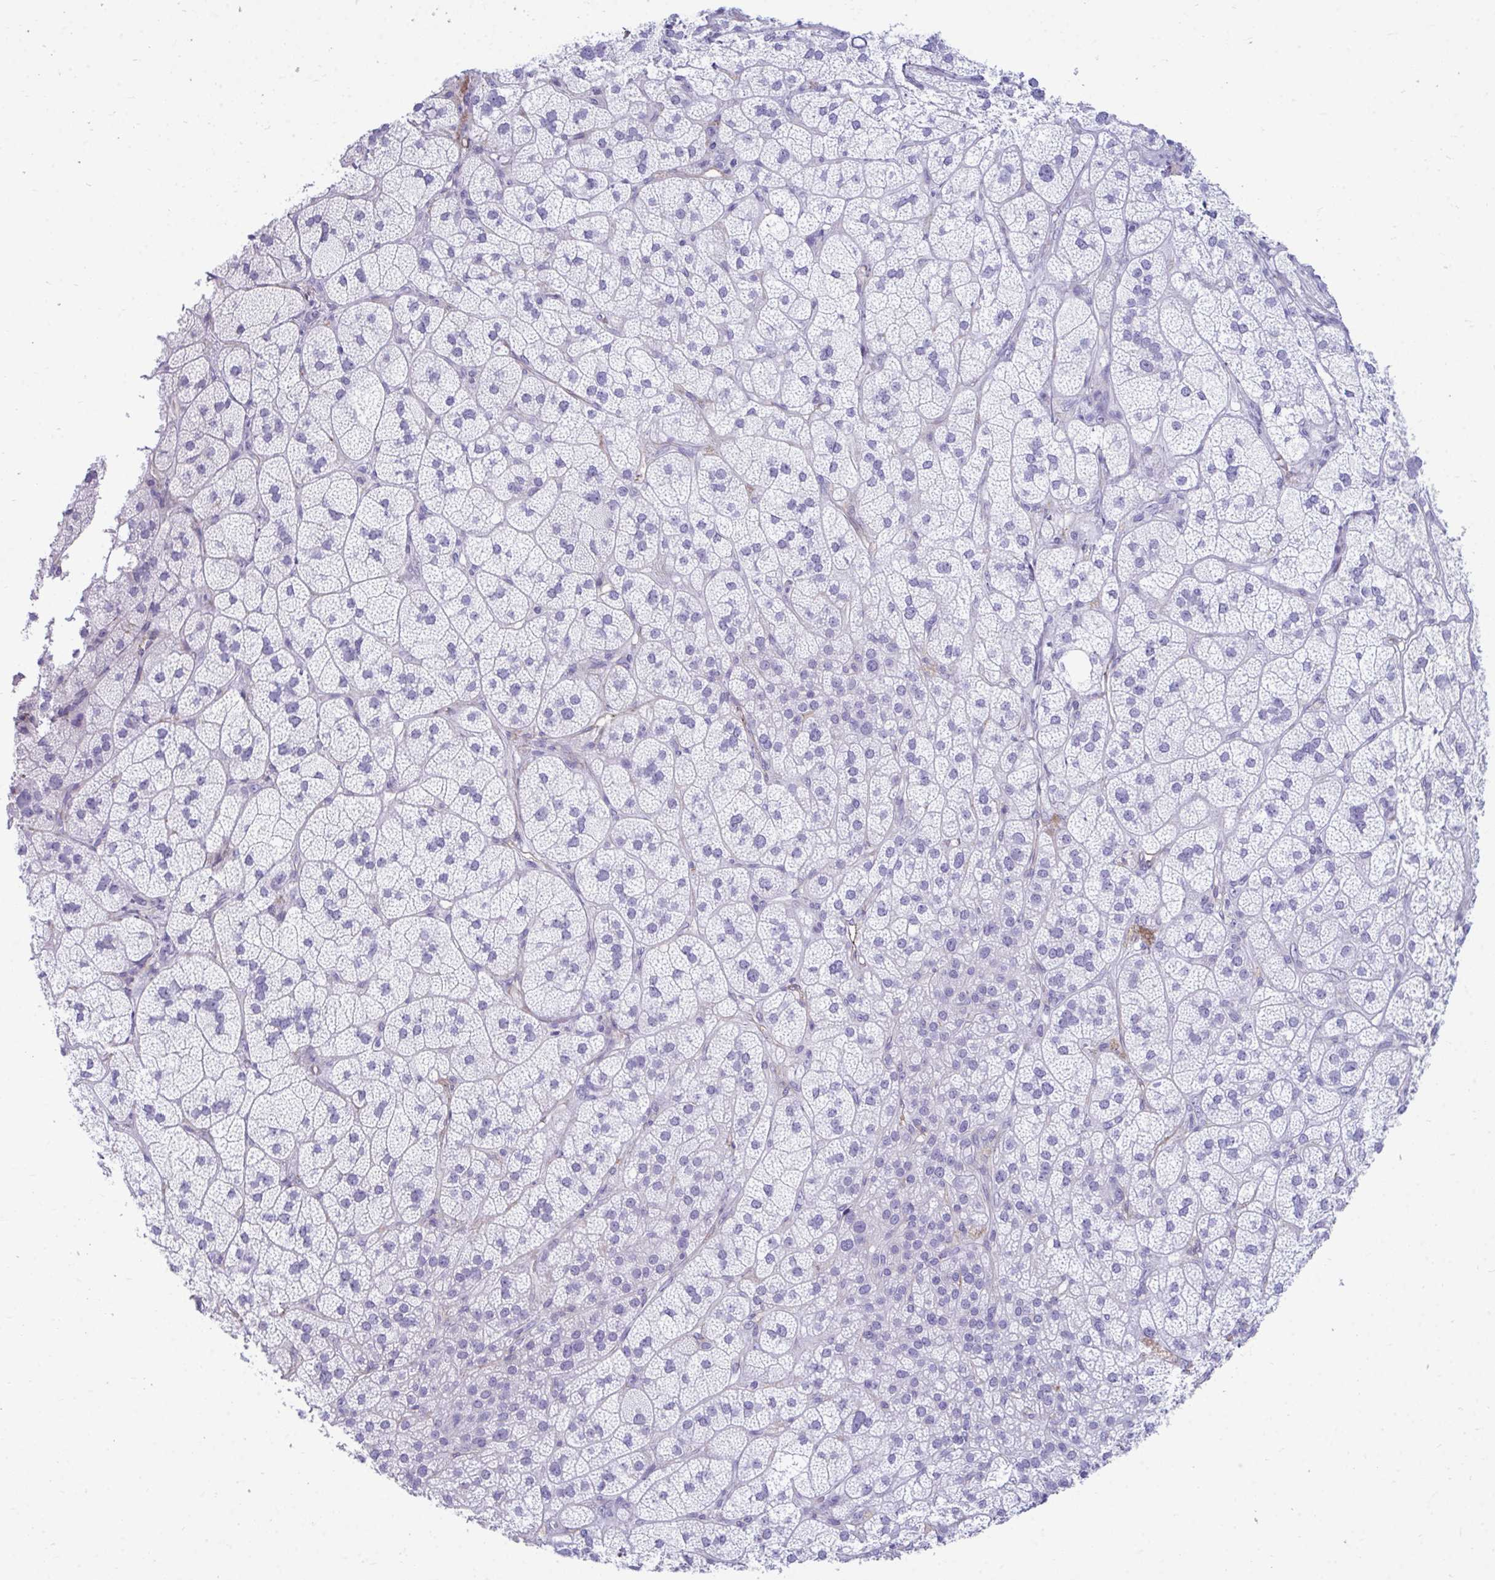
{"staining": {"intensity": "negative", "quantity": "none", "location": "none"}, "tissue": "adrenal gland", "cell_type": "Glandular cells", "image_type": "normal", "snomed": [{"axis": "morphology", "description": "Normal tissue, NOS"}, {"axis": "topography", "description": "Adrenal gland"}], "caption": "Glandular cells are negative for protein expression in benign human adrenal gland. (IHC, brightfield microscopy, high magnification).", "gene": "UBL3", "patient": {"sex": "female", "age": 60}}